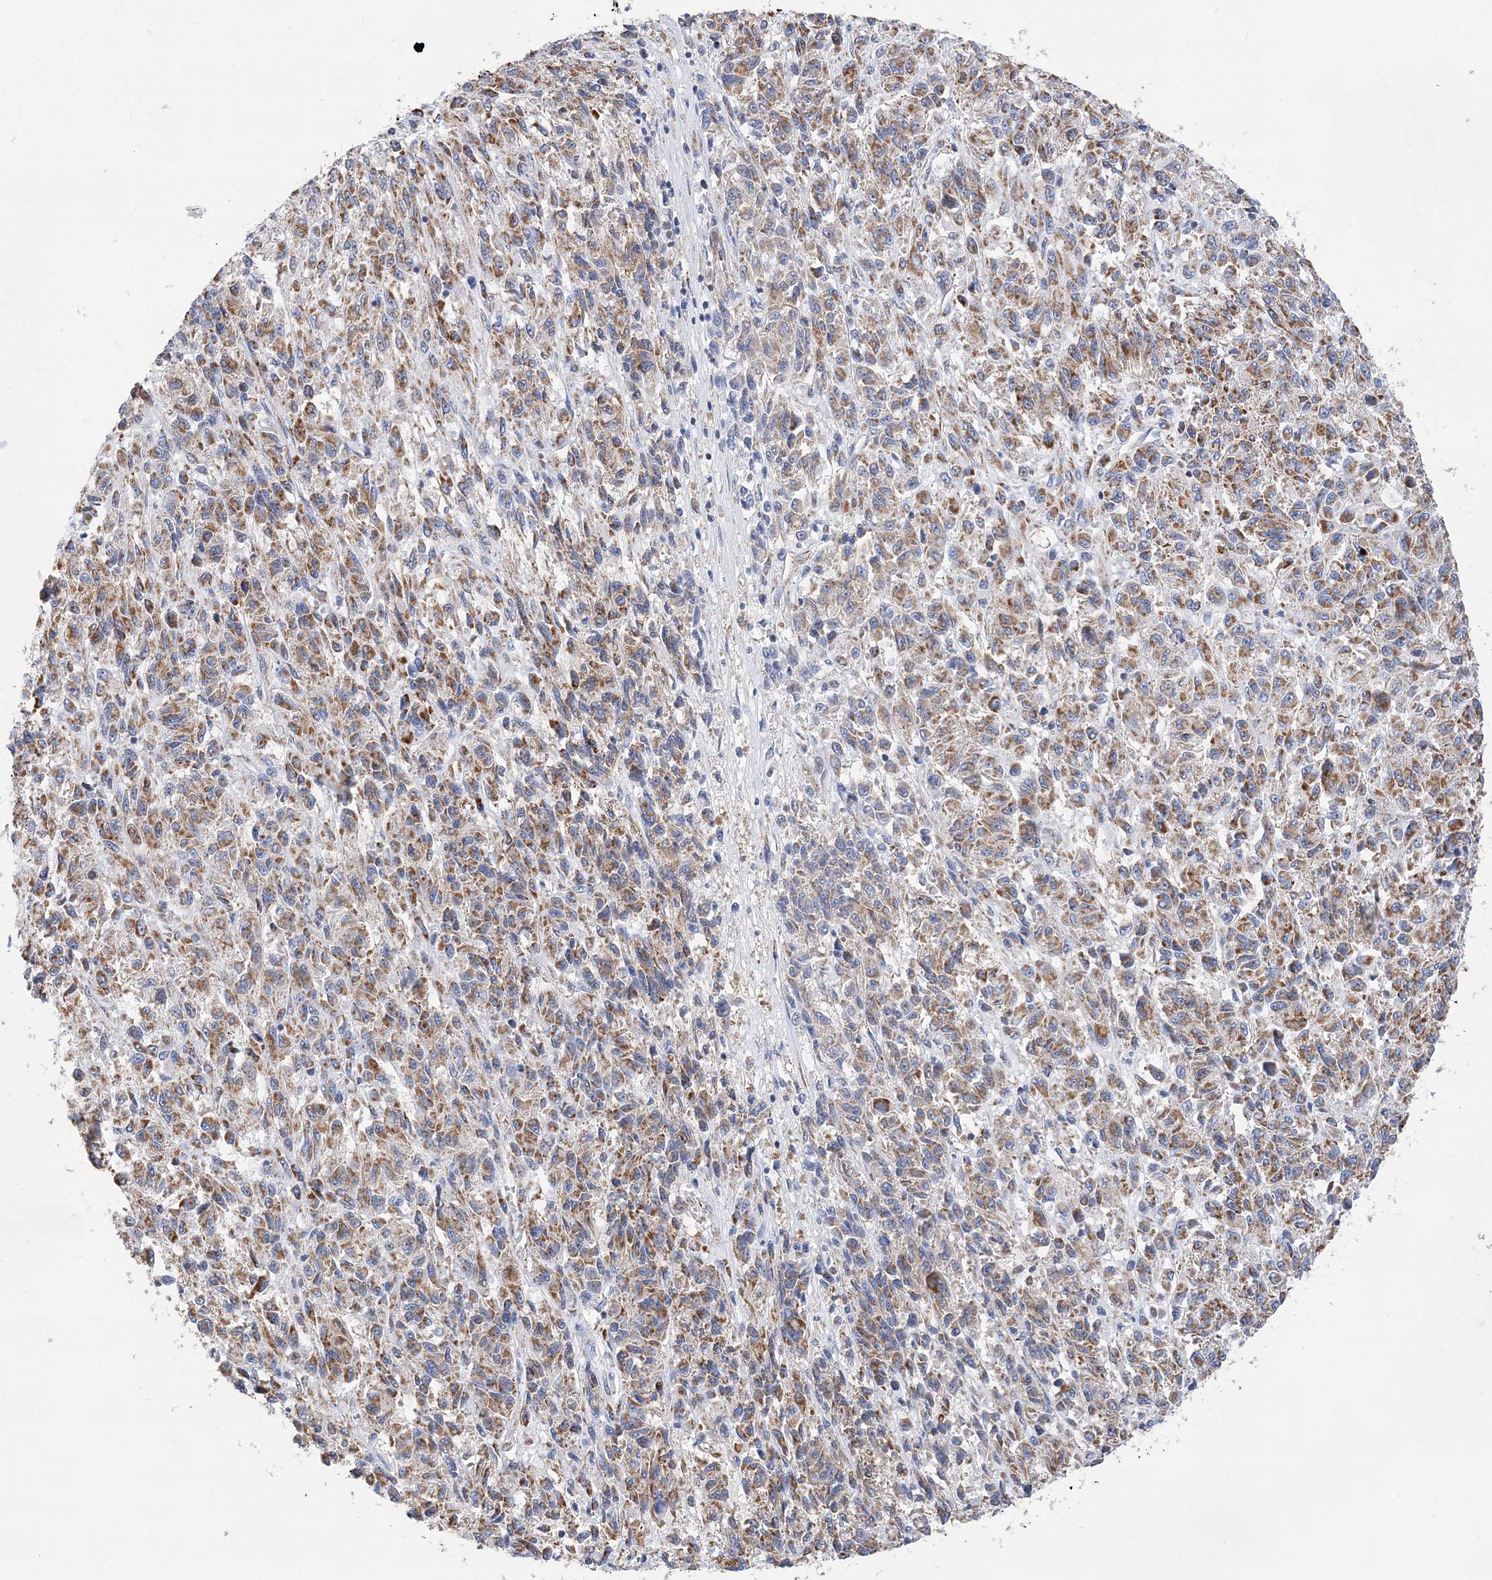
{"staining": {"intensity": "moderate", "quantity": ">75%", "location": "cytoplasmic/membranous"}, "tissue": "melanoma", "cell_type": "Tumor cells", "image_type": "cancer", "snomed": [{"axis": "morphology", "description": "Malignant melanoma, Metastatic site"}, {"axis": "topography", "description": "Lung"}], "caption": "IHC photomicrograph of melanoma stained for a protein (brown), which exhibits medium levels of moderate cytoplasmic/membranous expression in about >75% of tumor cells.", "gene": "ACOT9", "patient": {"sex": "male", "age": 64}}